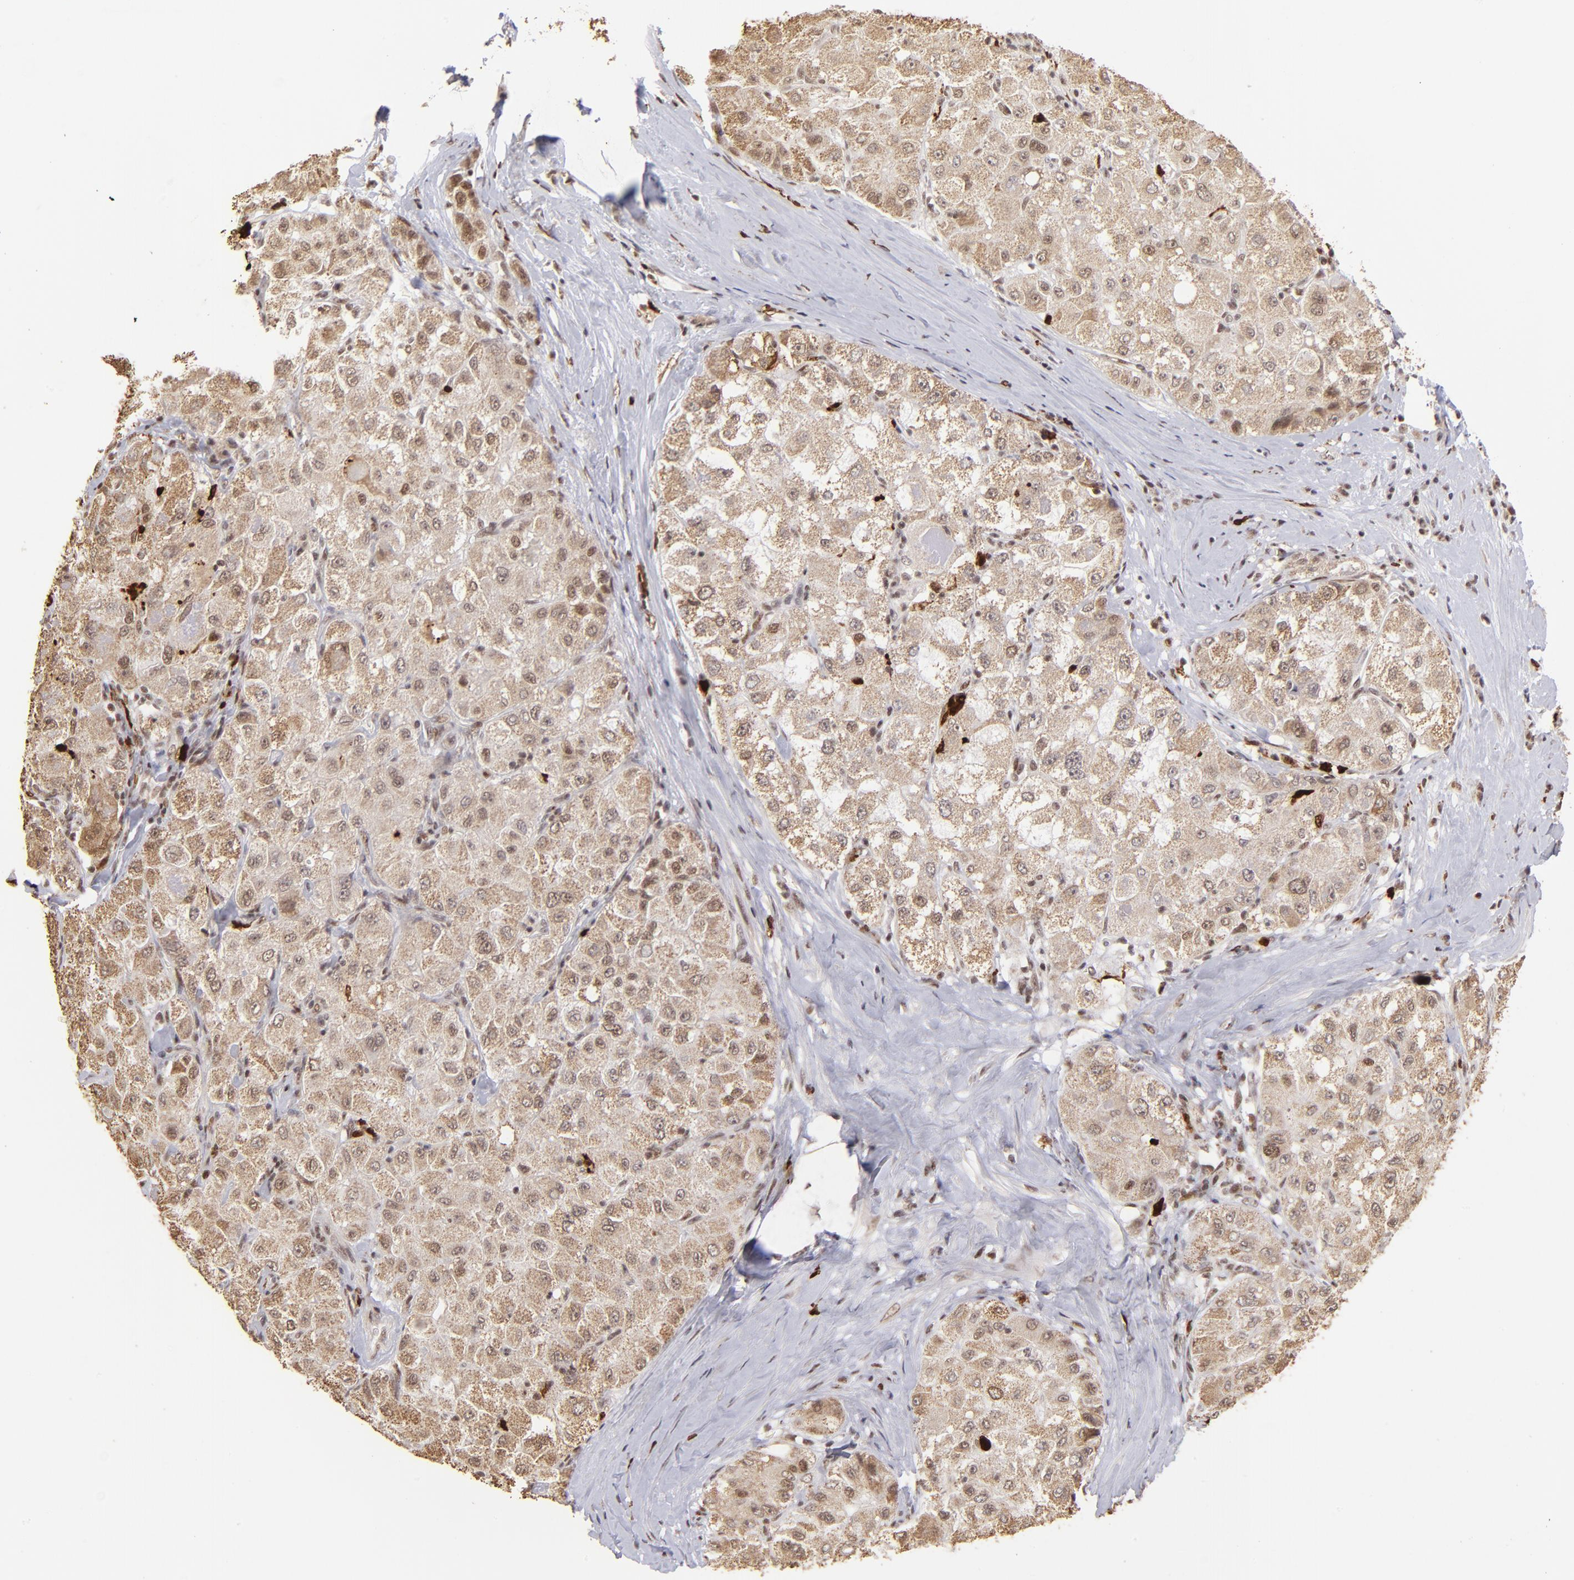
{"staining": {"intensity": "moderate", "quantity": ">75%", "location": "cytoplasmic/membranous,nuclear"}, "tissue": "liver cancer", "cell_type": "Tumor cells", "image_type": "cancer", "snomed": [{"axis": "morphology", "description": "Carcinoma, Hepatocellular, NOS"}, {"axis": "topography", "description": "Liver"}], "caption": "High-magnification brightfield microscopy of liver cancer (hepatocellular carcinoma) stained with DAB (brown) and counterstained with hematoxylin (blue). tumor cells exhibit moderate cytoplasmic/membranous and nuclear expression is identified in about>75% of cells.", "gene": "ZFX", "patient": {"sex": "male", "age": 80}}